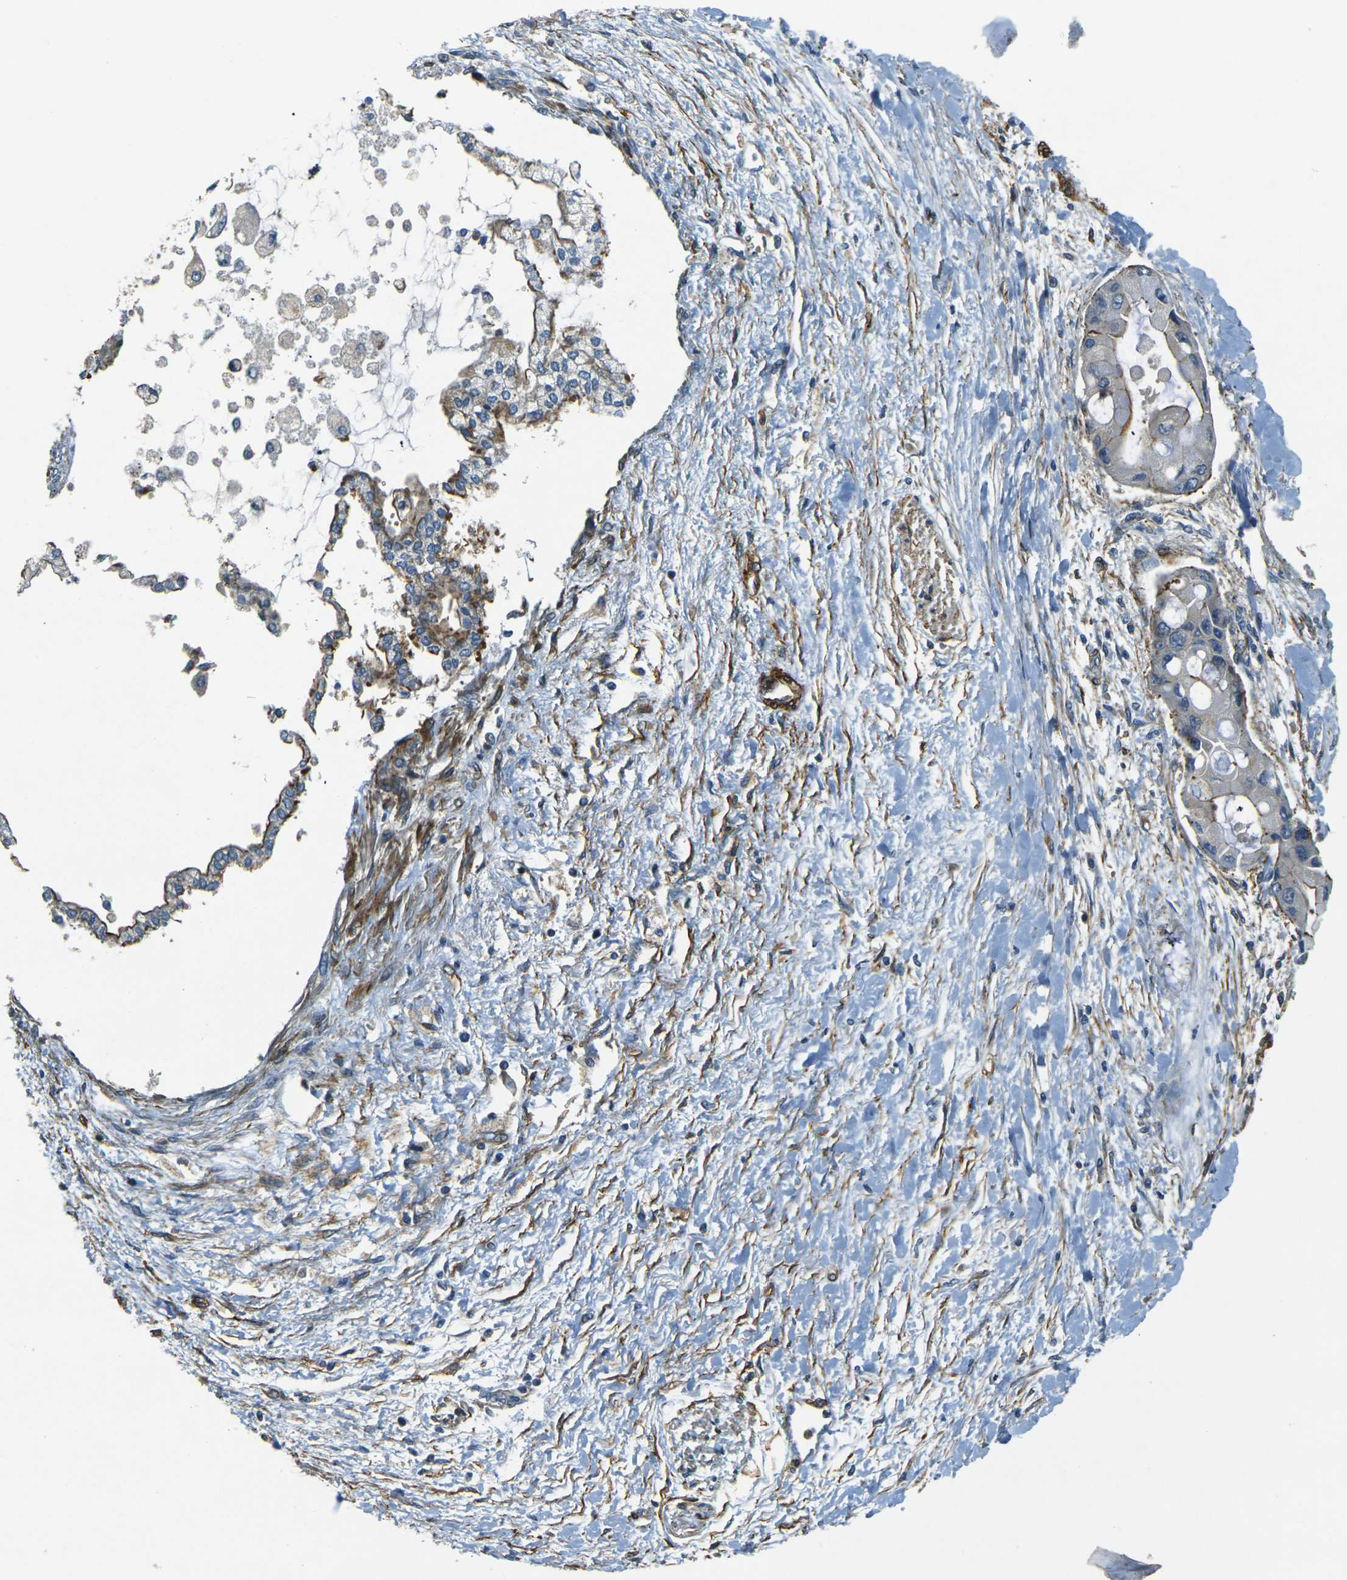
{"staining": {"intensity": "moderate", "quantity": "<25%", "location": "cytoplasmic/membranous"}, "tissue": "liver cancer", "cell_type": "Tumor cells", "image_type": "cancer", "snomed": [{"axis": "morphology", "description": "Cholangiocarcinoma"}, {"axis": "topography", "description": "Liver"}], "caption": "Moderate cytoplasmic/membranous expression for a protein is appreciated in about <25% of tumor cells of cholangiocarcinoma (liver) using IHC.", "gene": "EPHA7", "patient": {"sex": "male", "age": 50}}